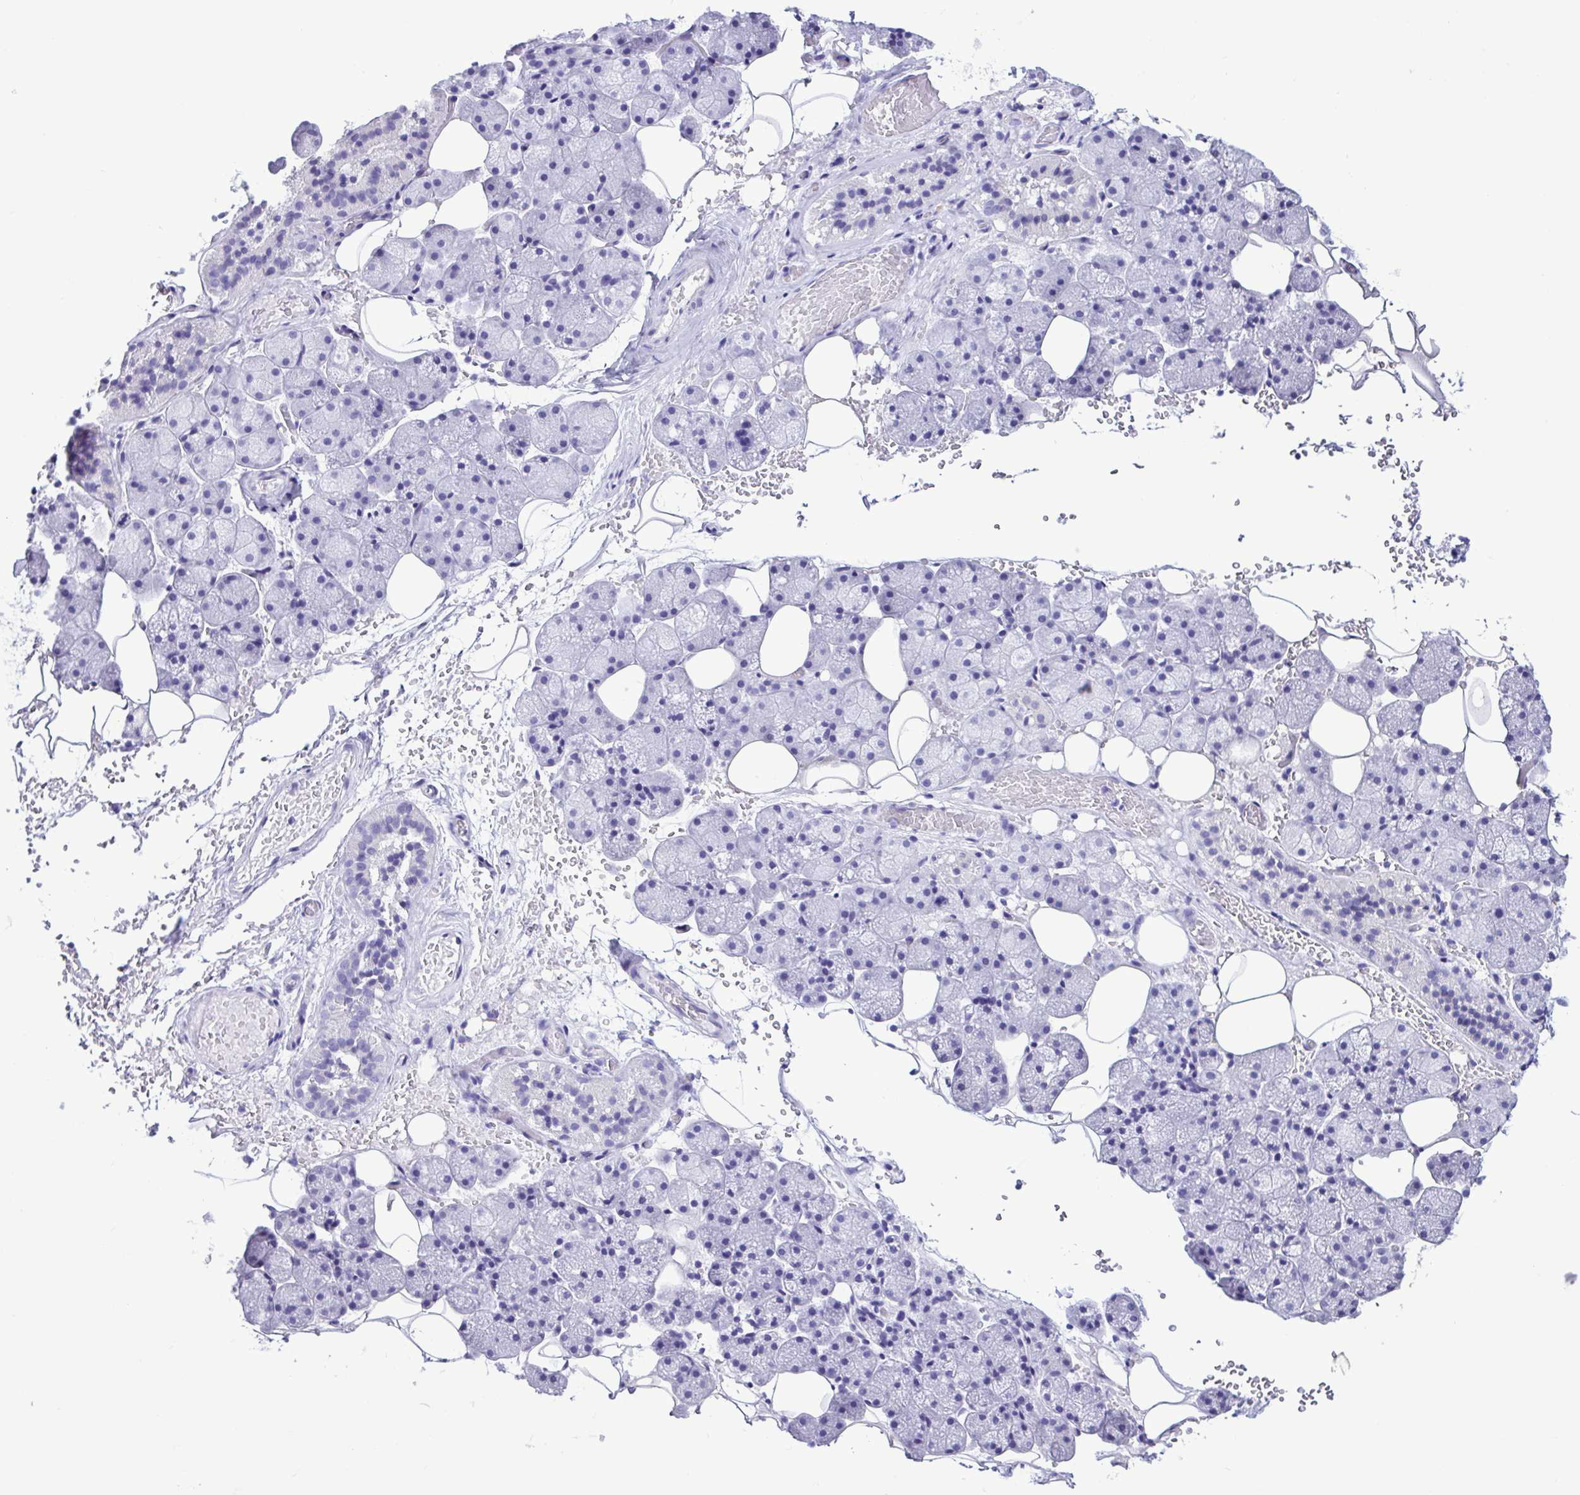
{"staining": {"intensity": "negative", "quantity": "none", "location": "none"}, "tissue": "salivary gland", "cell_type": "Glandular cells", "image_type": "normal", "snomed": [{"axis": "morphology", "description": "Normal tissue, NOS"}, {"axis": "topography", "description": "Salivary gland"}, {"axis": "topography", "description": "Peripheral nerve tissue"}], "caption": "Immunohistochemistry (IHC) image of benign salivary gland stained for a protein (brown), which reveals no expression in glandular cells. (DAB IHC with hematoxylin counter stain).", "gene": "SPATA16", "patient": {"sex": "male", "age": 38}}